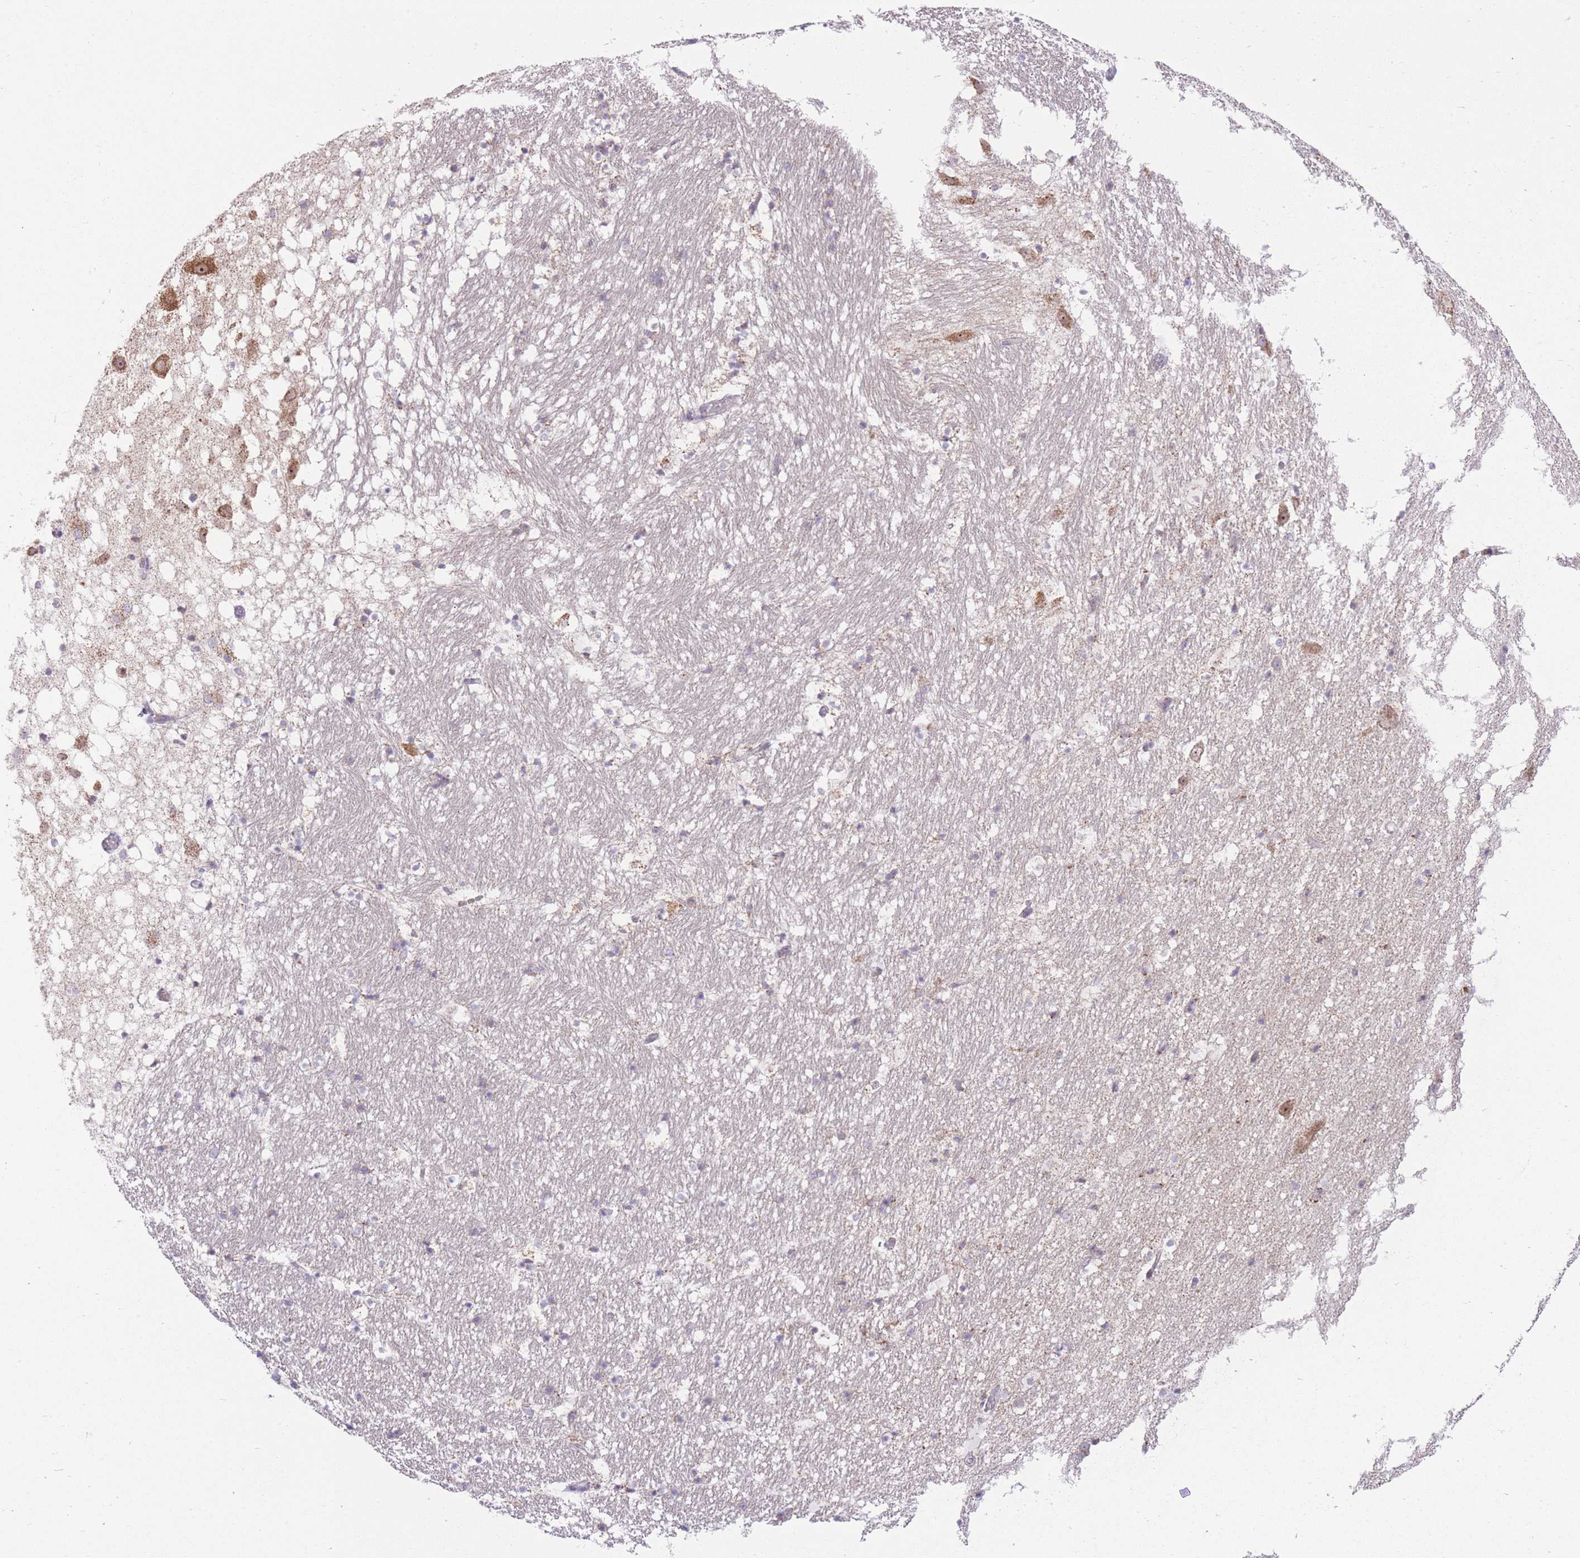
{"staining": {"intensity": "weak", "quantity": "<25%", "location": "cytoplasmic/membranous"}, "tissue": "hippocampus", "cell_type": "Glial cells", "image_type": "normal", "snomed": [{"axis": "morphology", "description": "Normal tissue, NOS"}, {"axis": "topography", "description": "Hippocampus"}], "caption": "Immunohistochemistry of normal hippocampus demonstrates no expression in glial cells.", "gene": "BOLA2B", "patient": {"sex": "male", "age": 37}}